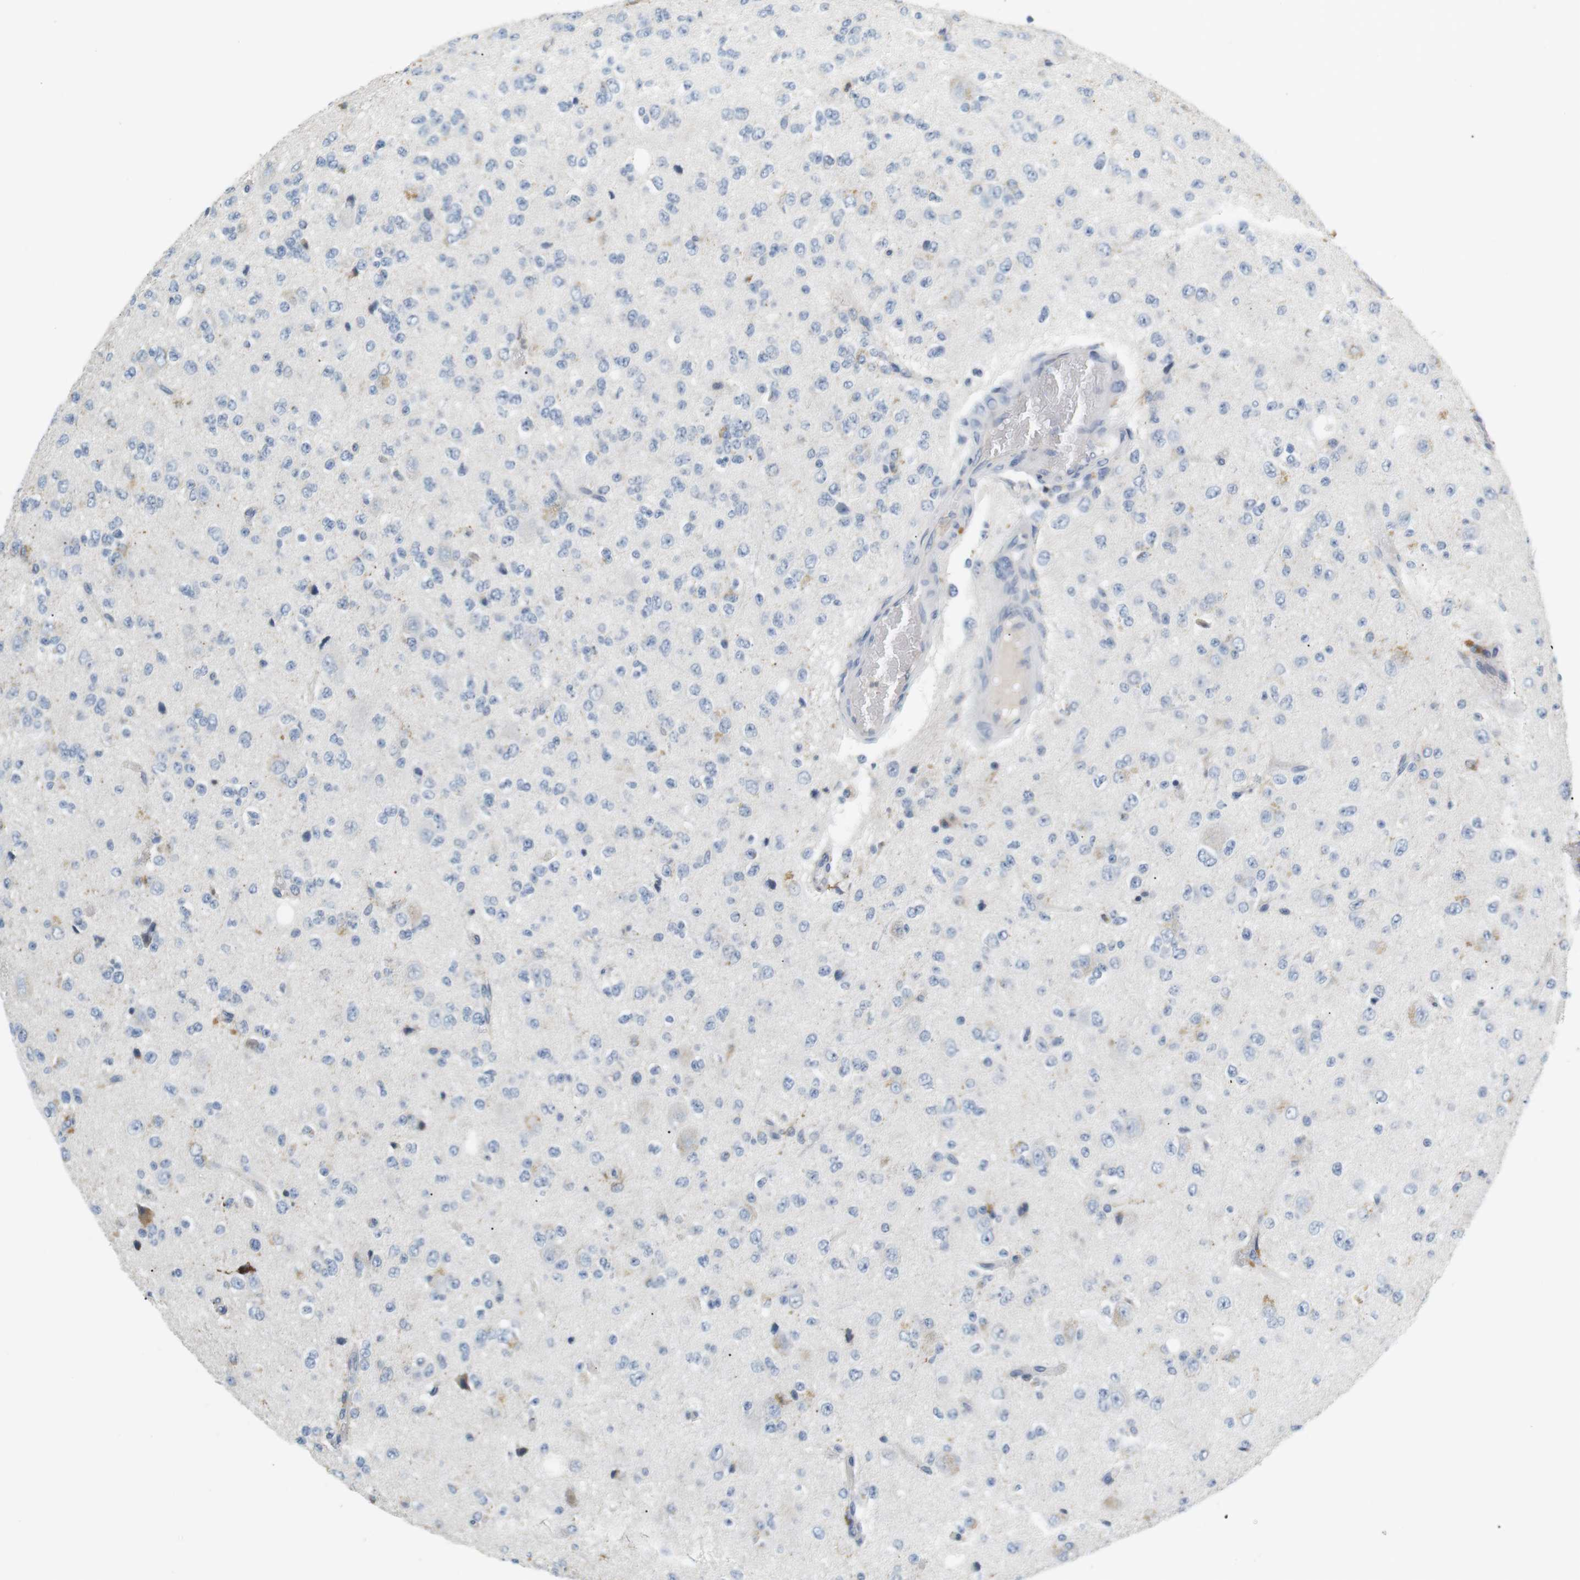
{"staining": {"intensity": "negative", "quantity": "none", "location": "none"}, "tissue": "glioma", "cell_type": "Tumor cells", "image_type": "cancer", "snomed": [{"axis": "morphology", "description": "Glioma, malignant, High grade"}, {"axis": "topography", "description": "pancreas cauda"}], "caption": "An immunohistochemistry photomicrograph of glioma is shown. There is no staining in tumor cells of glioma.", "gene": "CD300E", "patient": {"sex": "male", "age": 60}}